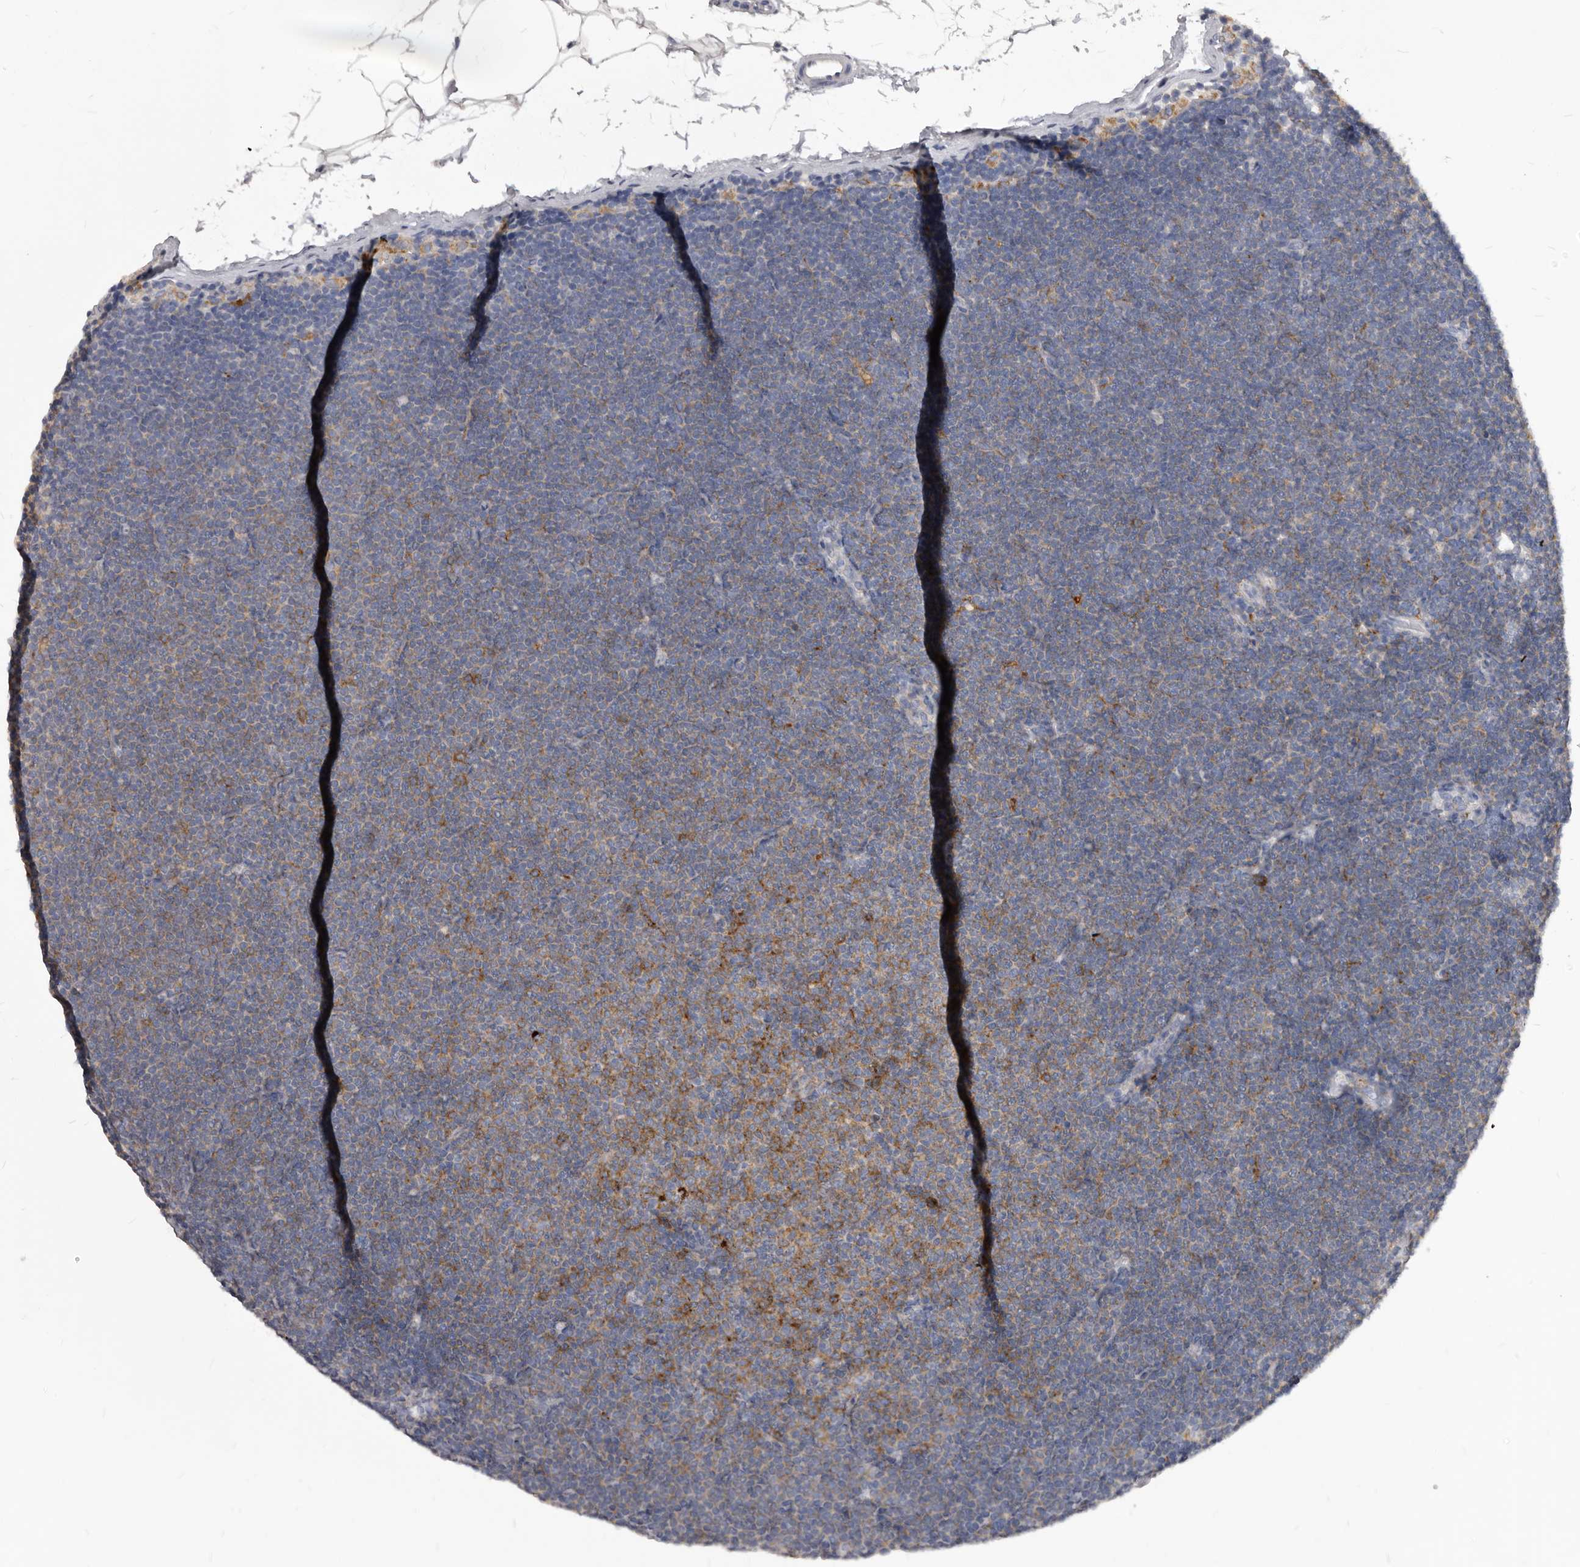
{"staining": {"intensity": "moderate", "quantity": "<25%", "location": "cytoplasmic/membranous"}, "tissue": "lymphoma", "cell_type": "Tumor cells", "image_type": "cancer", "snomed": [{"axis": "morphology", "description": "Malignant lymphoma, non-Hodgkin's type, Low grade"}, {"axis": "topography", "description": "Lymph node"}], "caption": "The micrograph demonstrates staining of lymphoma, revealing moderate cytoplasmic/membranous protein positivity (brown color) within tumor cells. The protein of interest is stained brown, and the nuclei are stained in blue (DAB (3,3'-diaminobenzidine) IHC with brightfield microscopy, high magnification).", "gene": "PI4K2A", "patient": {"sex": "female", "age": 53}}